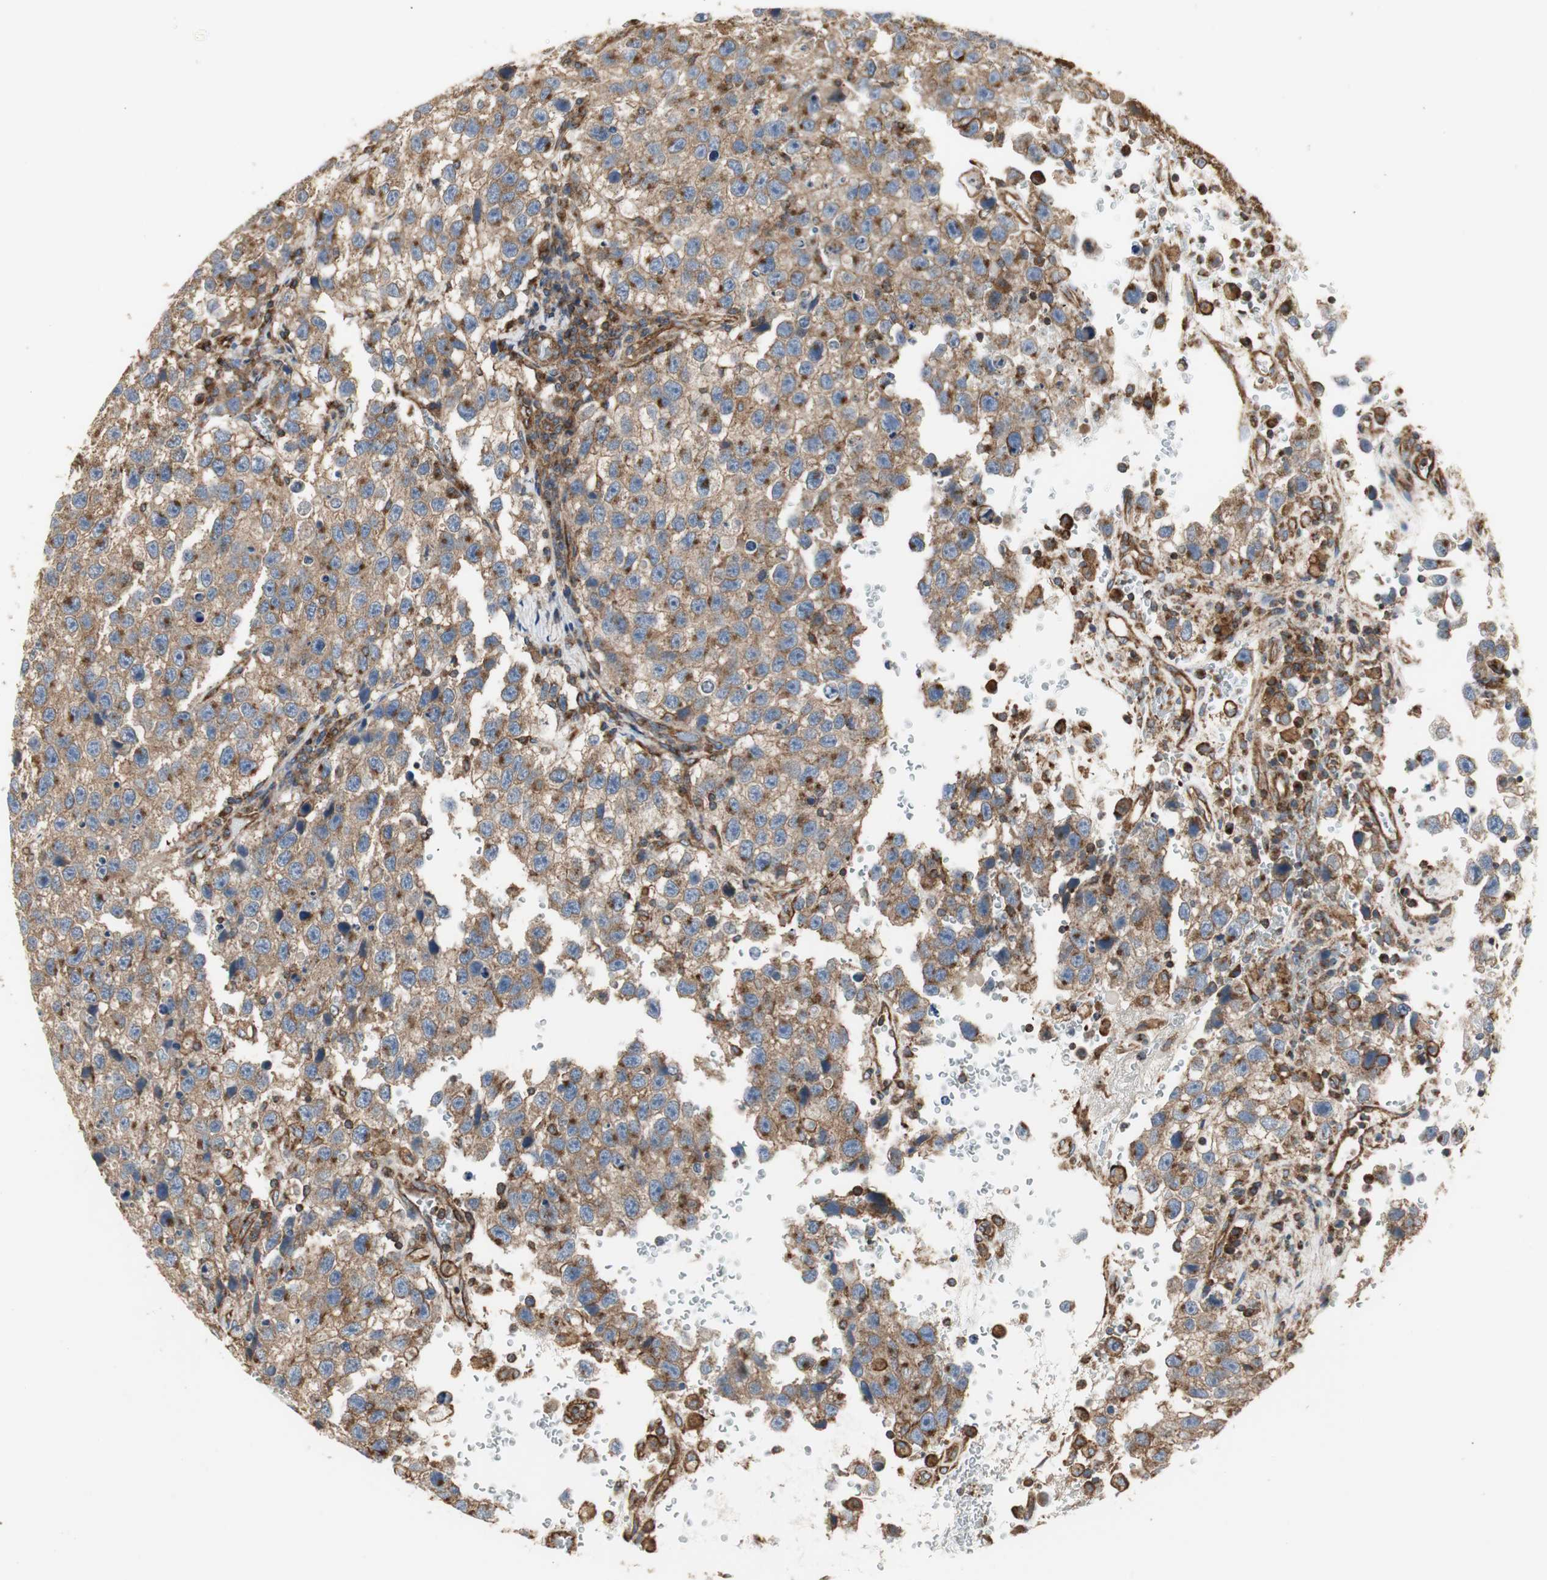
{"staining": {"intensity": "moderate", "quantity": ">75%", "location": "cytoplasmic/membranous"}, "tissue": "testis cancer", "cell_type": "Tumor cells", "image_type": "cancer", "snomed": [{"axis": "morphology", "description": "Seminoma, NOS"}, {"axis": "topography", "description": "Testis"}], "caption": "Moderate cytoplasmic/membranous staining is seen in approximately >75% of tumor cells in testis seminoma.", "gene": "H6PD", "patient": {"sex": "male", "age": 33}}